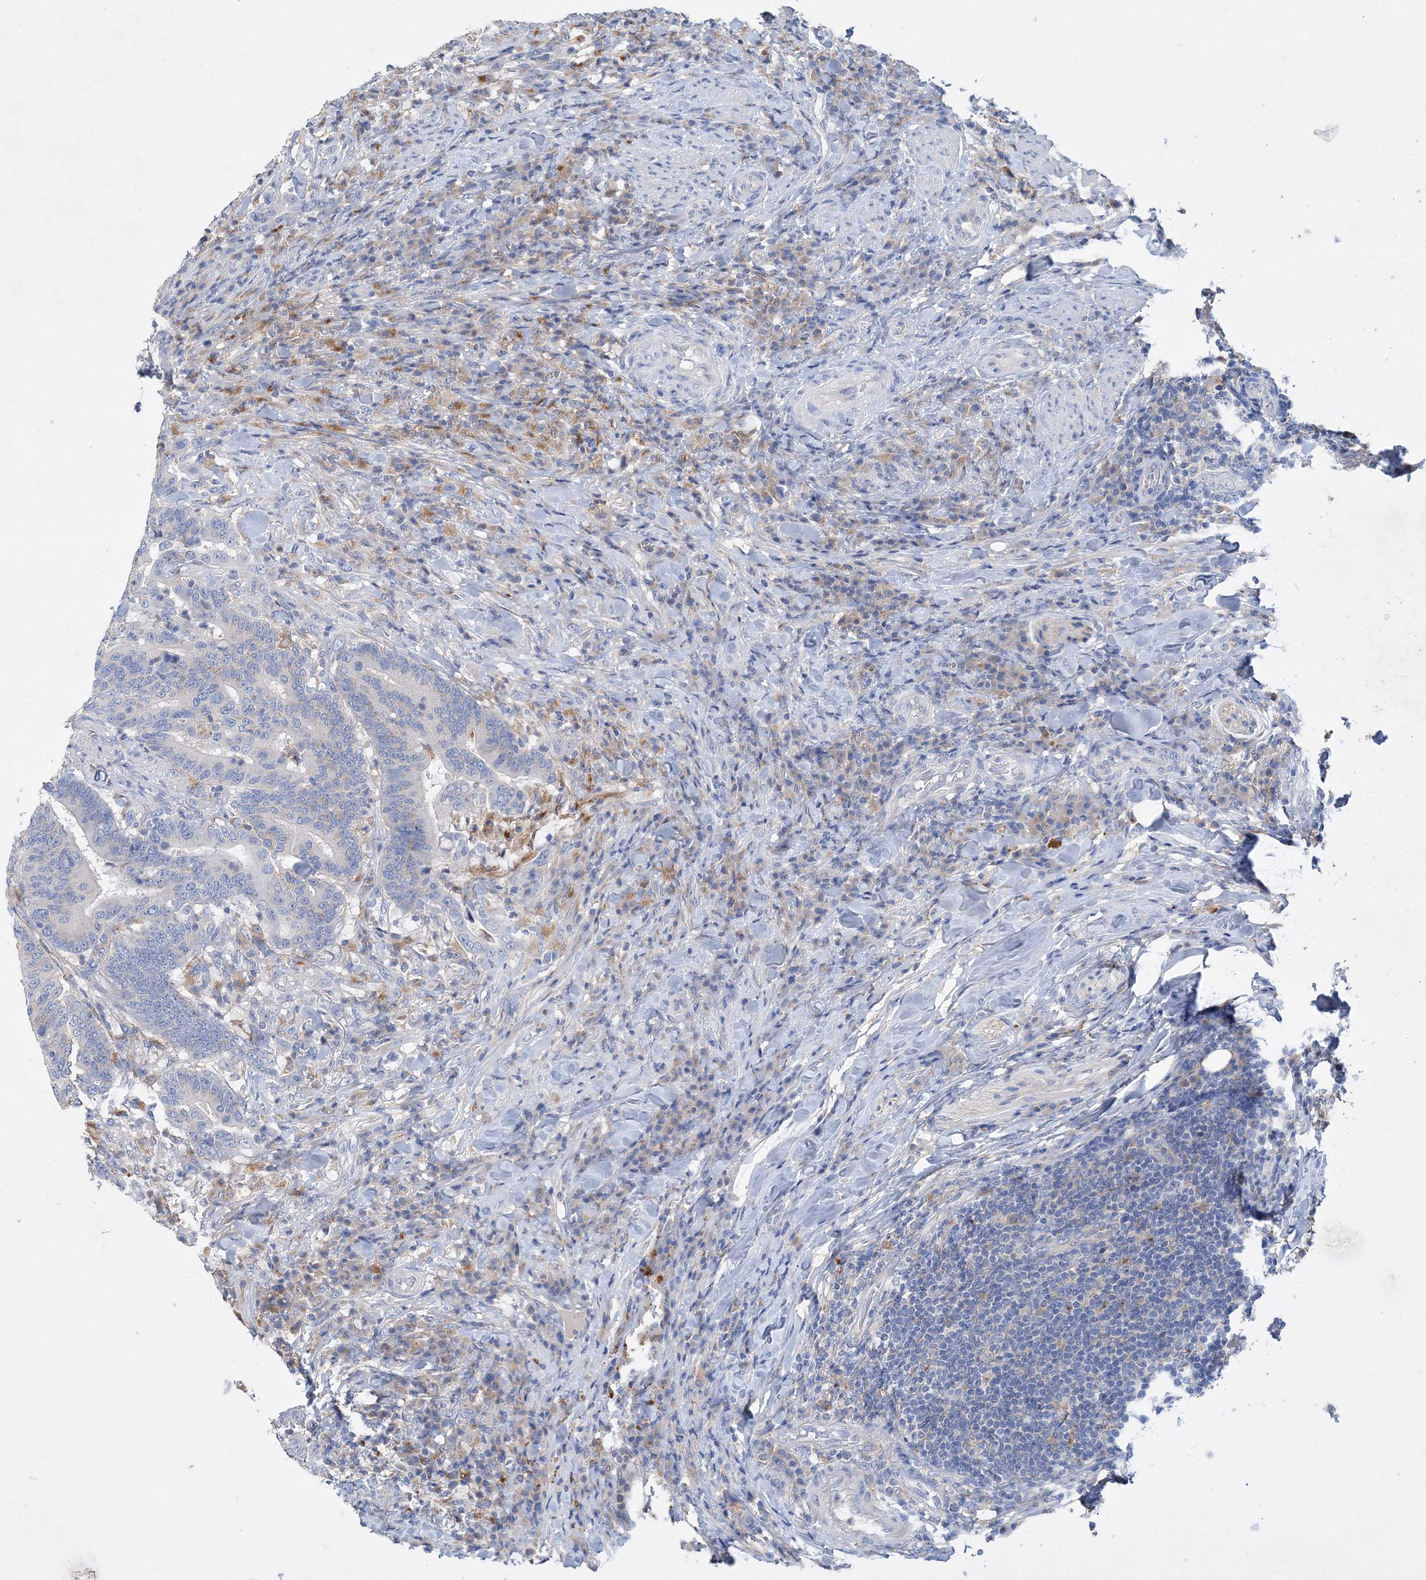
{"staining": {"intensity": "negative", "quantity": "none", "location": "none"}, "tissue": "colorectal cancer", "cell_type": "Tumor cells", "image_type": "cancer", "snomed": [{"axis": "morphology", "description": "Adenocarcinoma, NOS"}, {"axis": "topography", "description": "Colon"}], "caption": "This is a photomicrograph of immunohistochemistry (IHC) staining of colorectal cancer (adenocarcinoma), which shows no positivity in tumor cells.", "gene": "GRINA", "patient": {"sex": "female", "age": 66}}